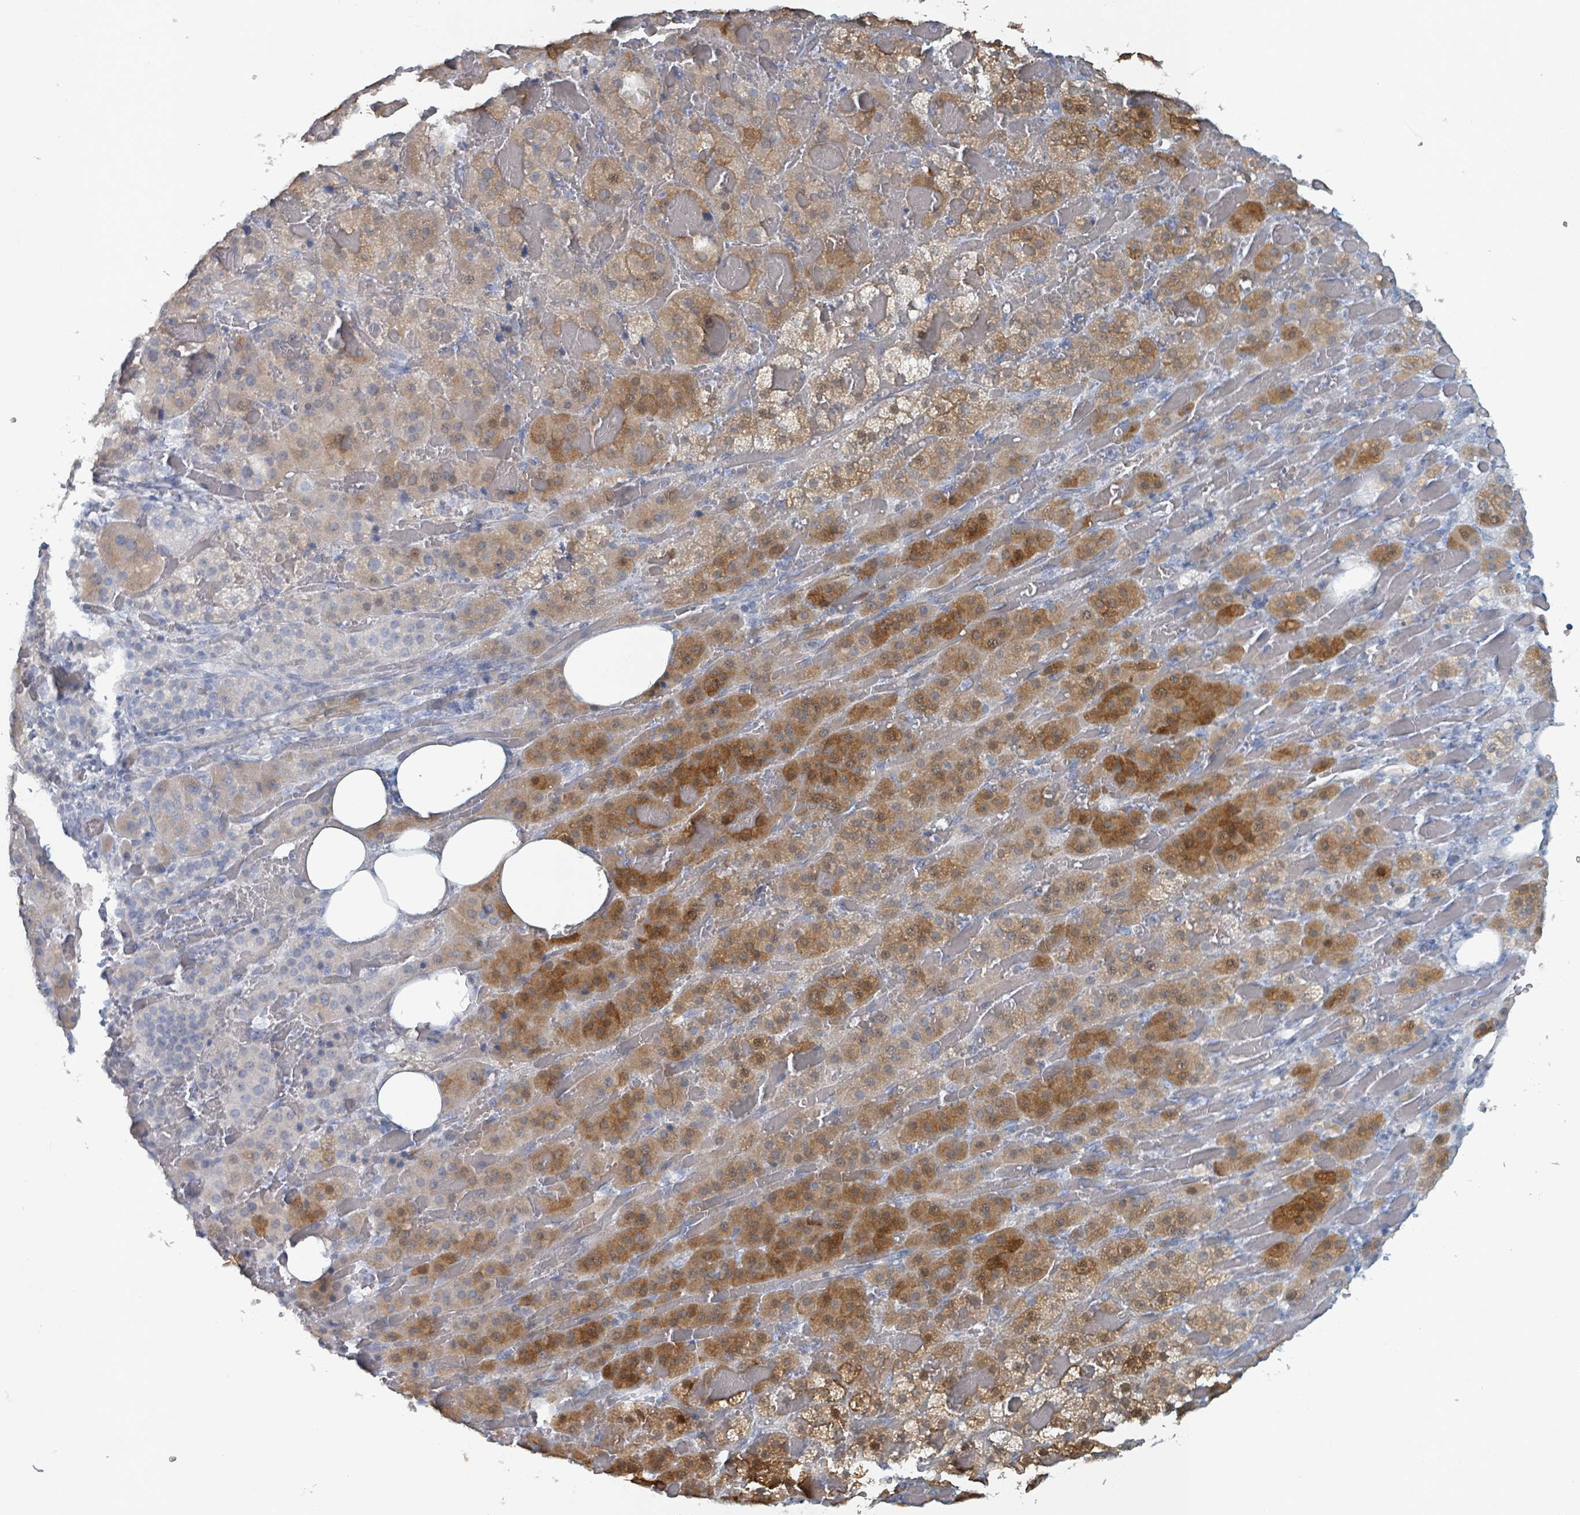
{"staining": {"intensity": "moderate", "quantity": "25%-75%", "location": "cytoplasmic/membranous"}, "tissue": "adrenal gland", "cell_type": "Glandular cells", "image_type": "normal", "snomed": [{"axis": "morphology", "description": "Normal tissue, NOS"}, {"axis": "topography", "description": "Adrenal gland"}], "caption": "Immunohistochemical staining of normal human adrenal gland demonstrates 25%-75% levels of moderate cytoplasmic/membranous protein staining in approximately 25%-75% of glandular cells. (DAB = brown stain, brightfield microscopy at high magnification).", "gene": "HEATR5A", "patient": {"sex": "female", "age": 59}}